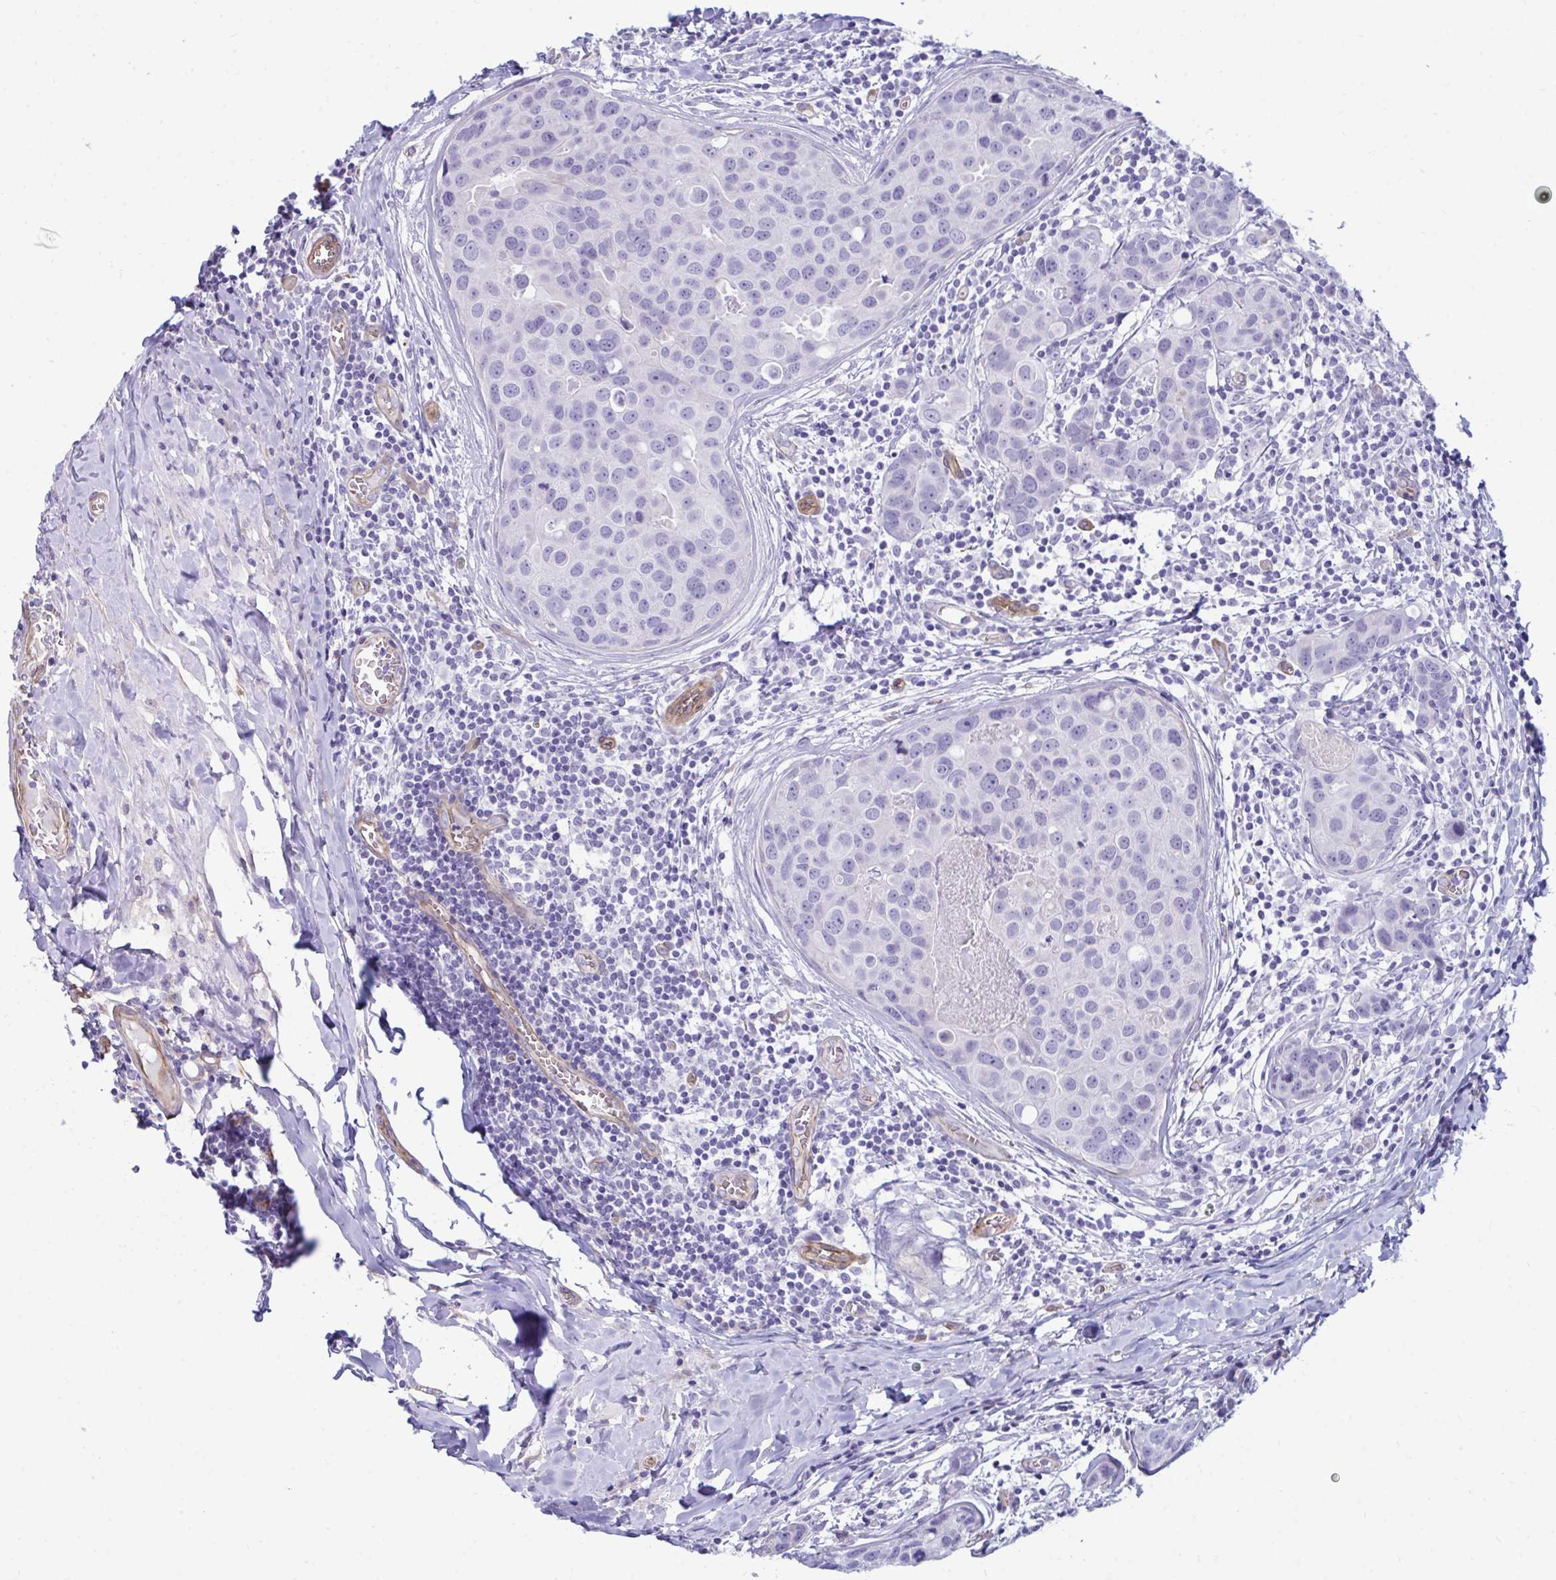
{"staining": {"intensity": "negative", "quantity": "none", "location": "none"}, "tissue": "breast cancer", "cell_type": "Tumor cells", "image_type": "cancer", "snomed": [{"axis": "morphology", "description": "Duct carcinoma"}, {"axis": "topography", "description": "Breast"}], "caption": "Immunohistochemical staining of human breast cancer (infiltrating ductal carcinoma) displays no significant expression in tumor cells.", "gene": "UBL3", "patient": {"sex": "female", "age": 24}}